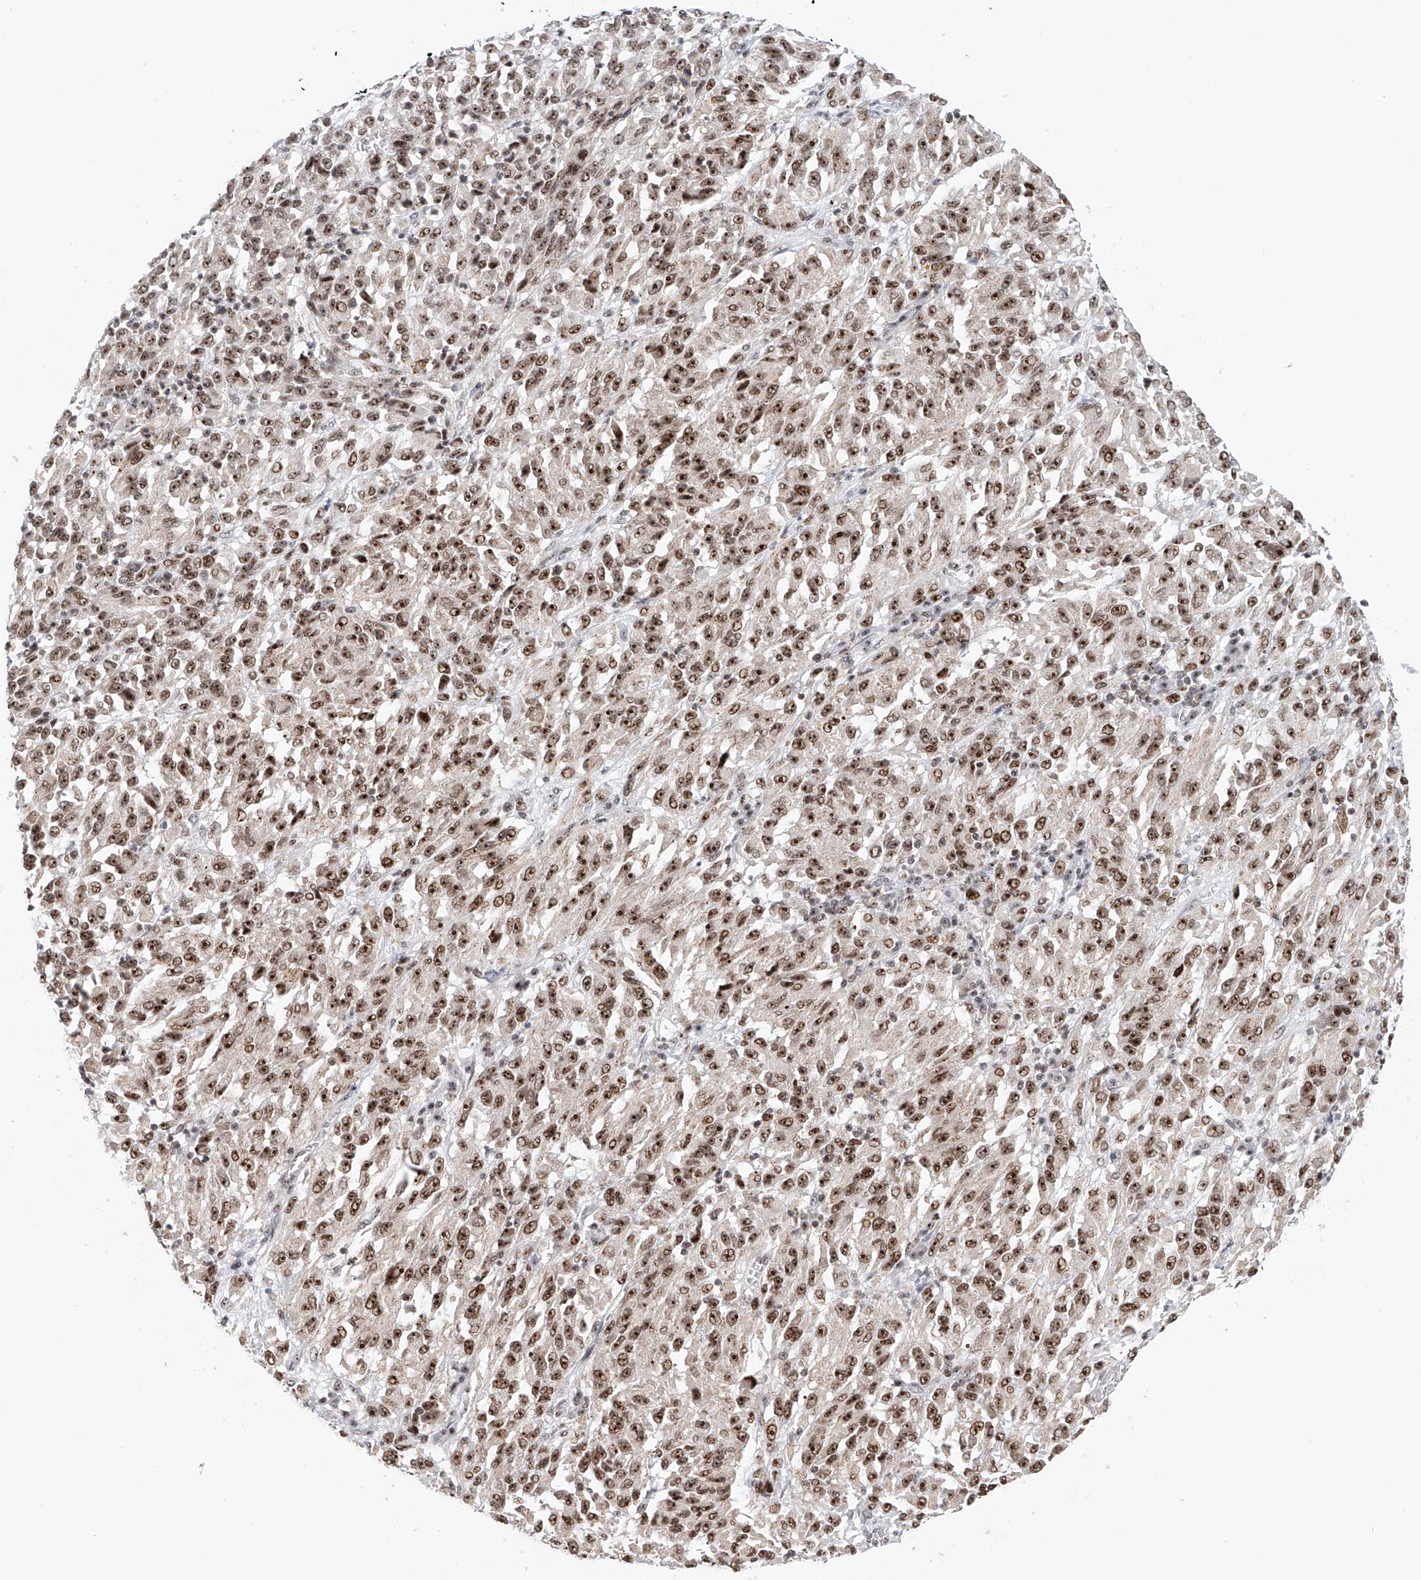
{"staining": {"intensity": "strong", "quantity": ">75%", "location": "nuclear"}, "tissue": "melanoma", "cell_type": "Tumor cells", "image_type": "cancer", "snomed": [{"axis": "morphology", "description": "Malignant melanoma, Metastatic site"}, {"axis": "topography", "description": "Lung"}], "caption": "Immunohistochemical staining of melanoma displays strong nuclear protein positivity in about >75% of tumor cells.", "gene": "PRUNE2", "patient": {"sex": "male", "age": 64}}